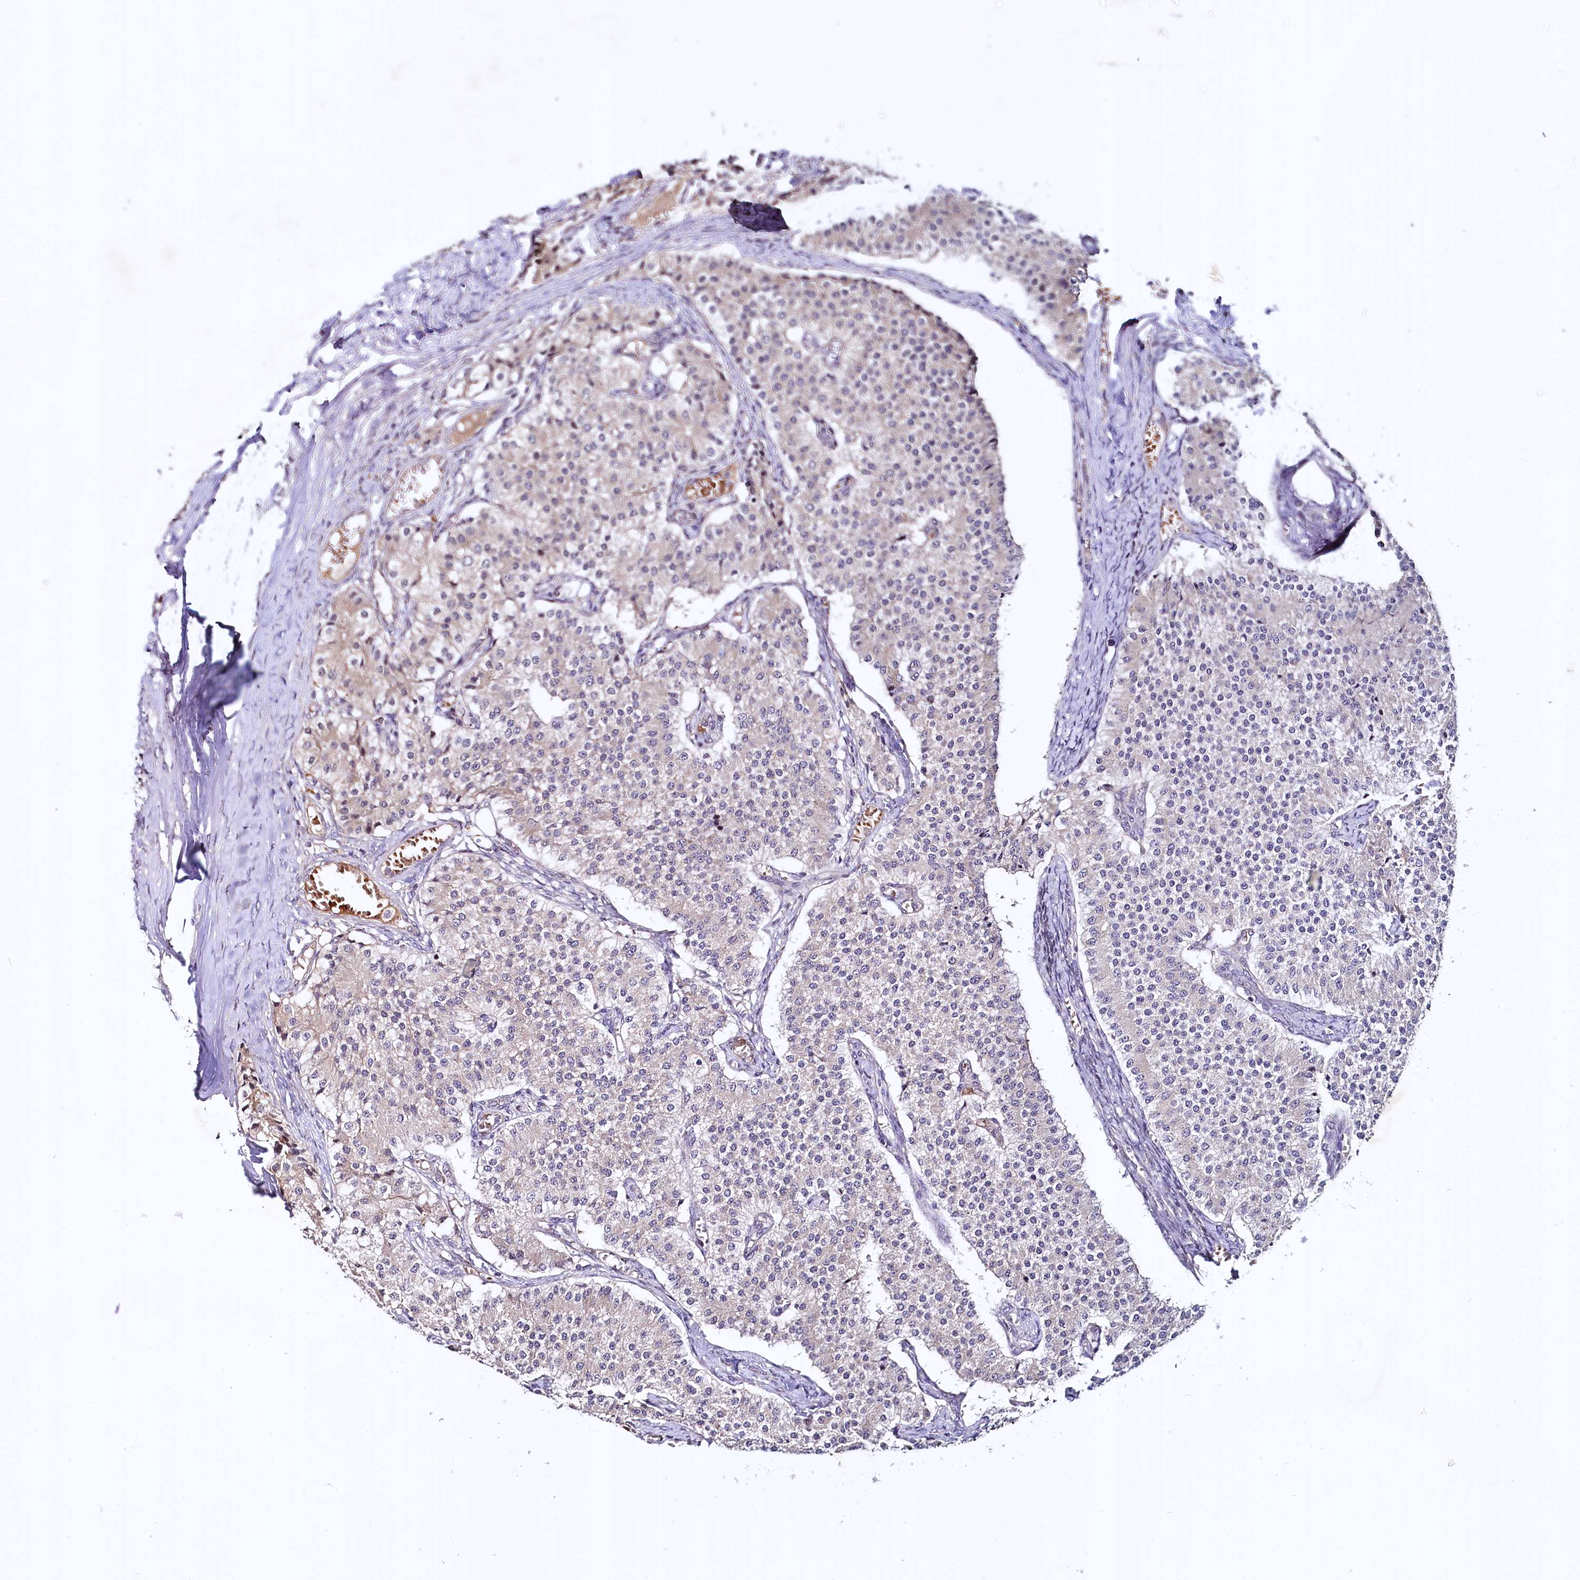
{"staining": {"intensity": "weak", "quantity": "<25%", "location": "cytoplasmic/membranous"}, "tissue": "carcinoid", "cell_type": "Tumor cells", "image_type": "cancer", "snomed": [{"axis": "morphology", "description": "Carcinoid, malignant, NOS"}, {"axis": "topography", "description": "Colon"}], "caption": "Immunohistochemistry (IHC) histopathology image of neoplastic tissue: carcinoid stained with DAB displays no significant protein expression in tumor cells.", "gene": "N4BP2L1", "patient": {"sex": "female", "age": 52}}